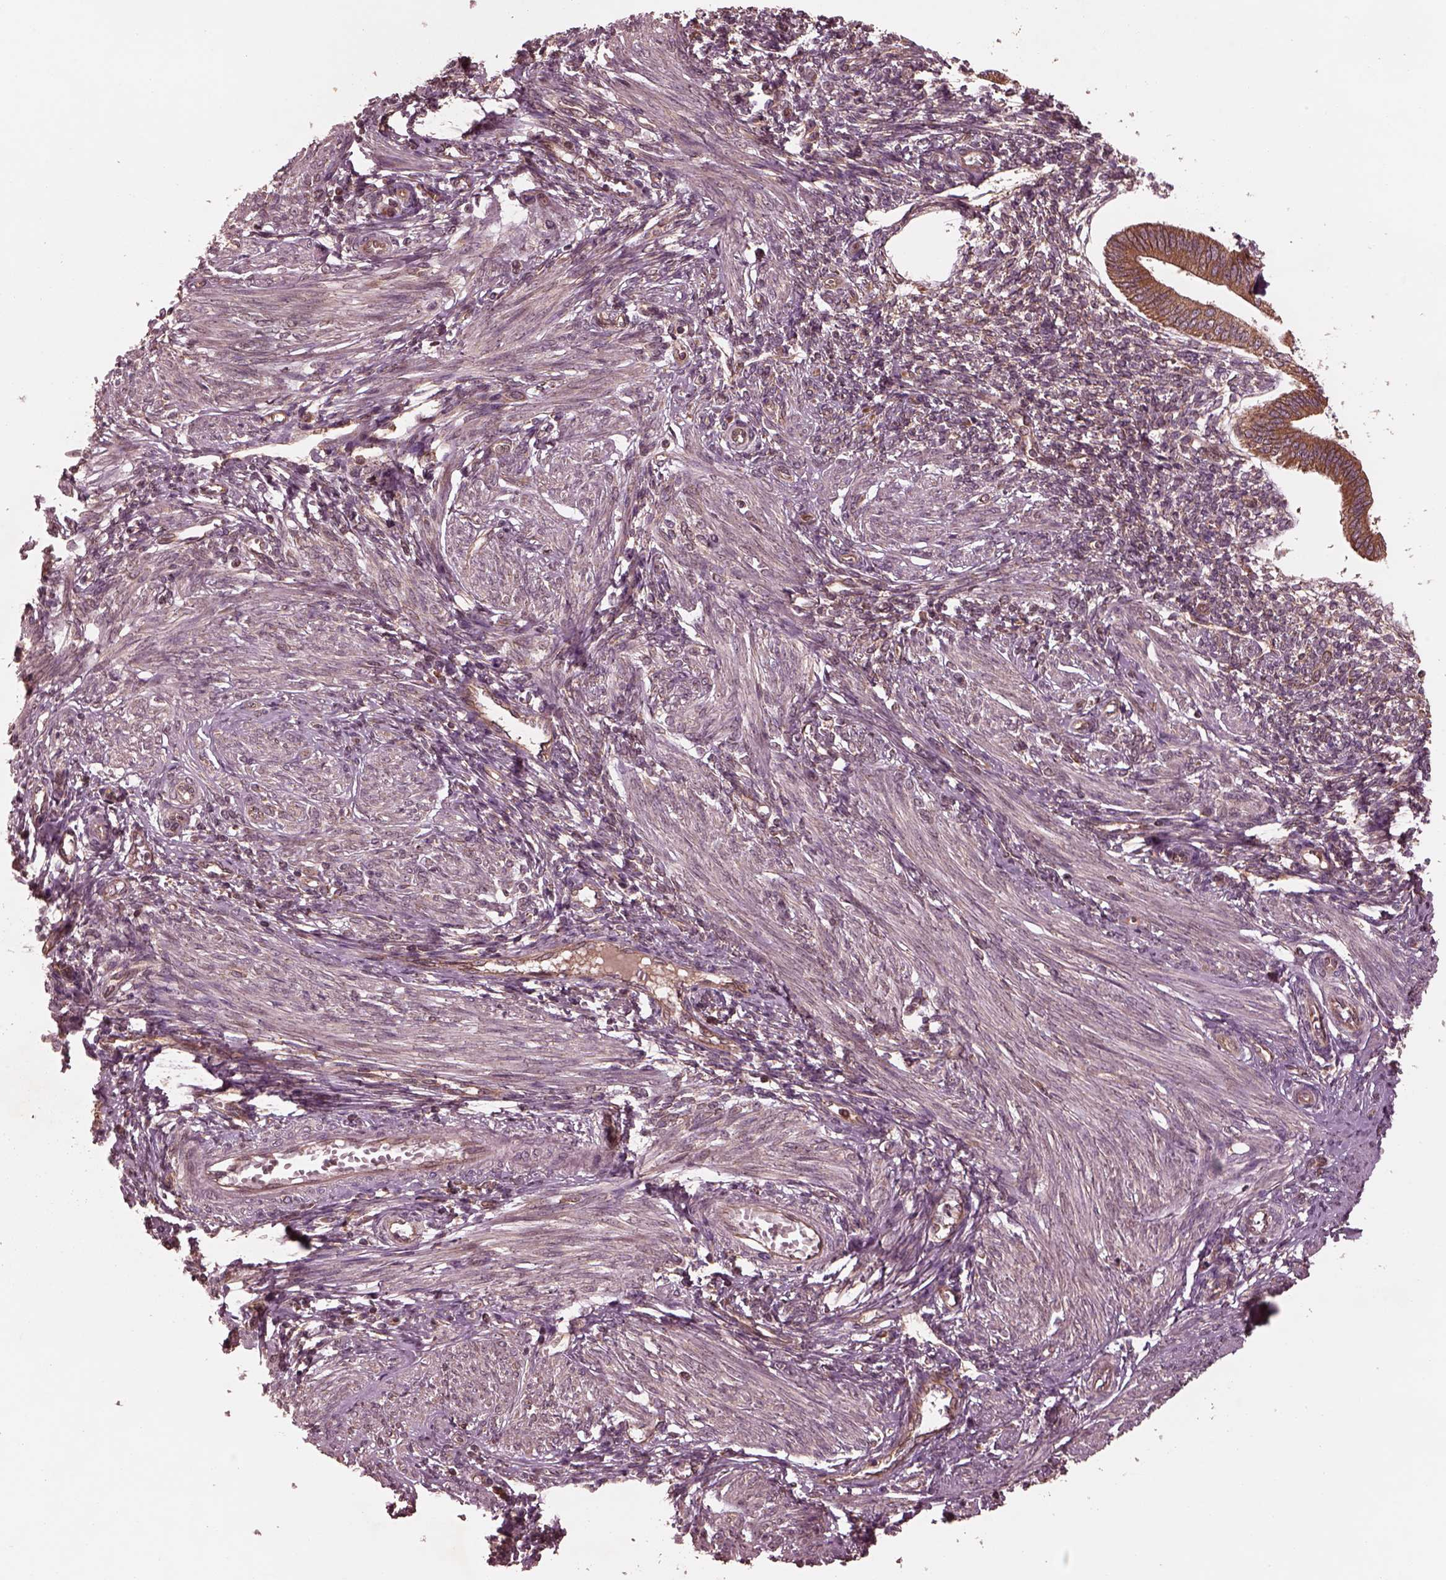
{"staining": {"intensity": "moderate", "quantity": "25%-75%", "location": "cytoplasmic/membranous"}, "tissue": "endometrium", "cell_type": "Cells in endometrial stroma", "image_type": "normal", "snomed": [{"axis": "morphology", "description": "Normal tissue, NOS"}, {"axis": "topography", "description": "Endometrium"}], "caption": "Immunohistochemistry (IHC) staining of benign endometrium, which reveals medium levels of moderate cytoplasmic/membranous staining in approximately 25%-75% of cells in endometrial stroma indicating moderate cytoplasmic/membranous protein positivity. The staining was performed using DAB (brown) for protein detection and nuclei were counterstained in hematoxylin (blue).", "gene": "PIK3R2", "patient": {"sex": "female", "age": 42}}